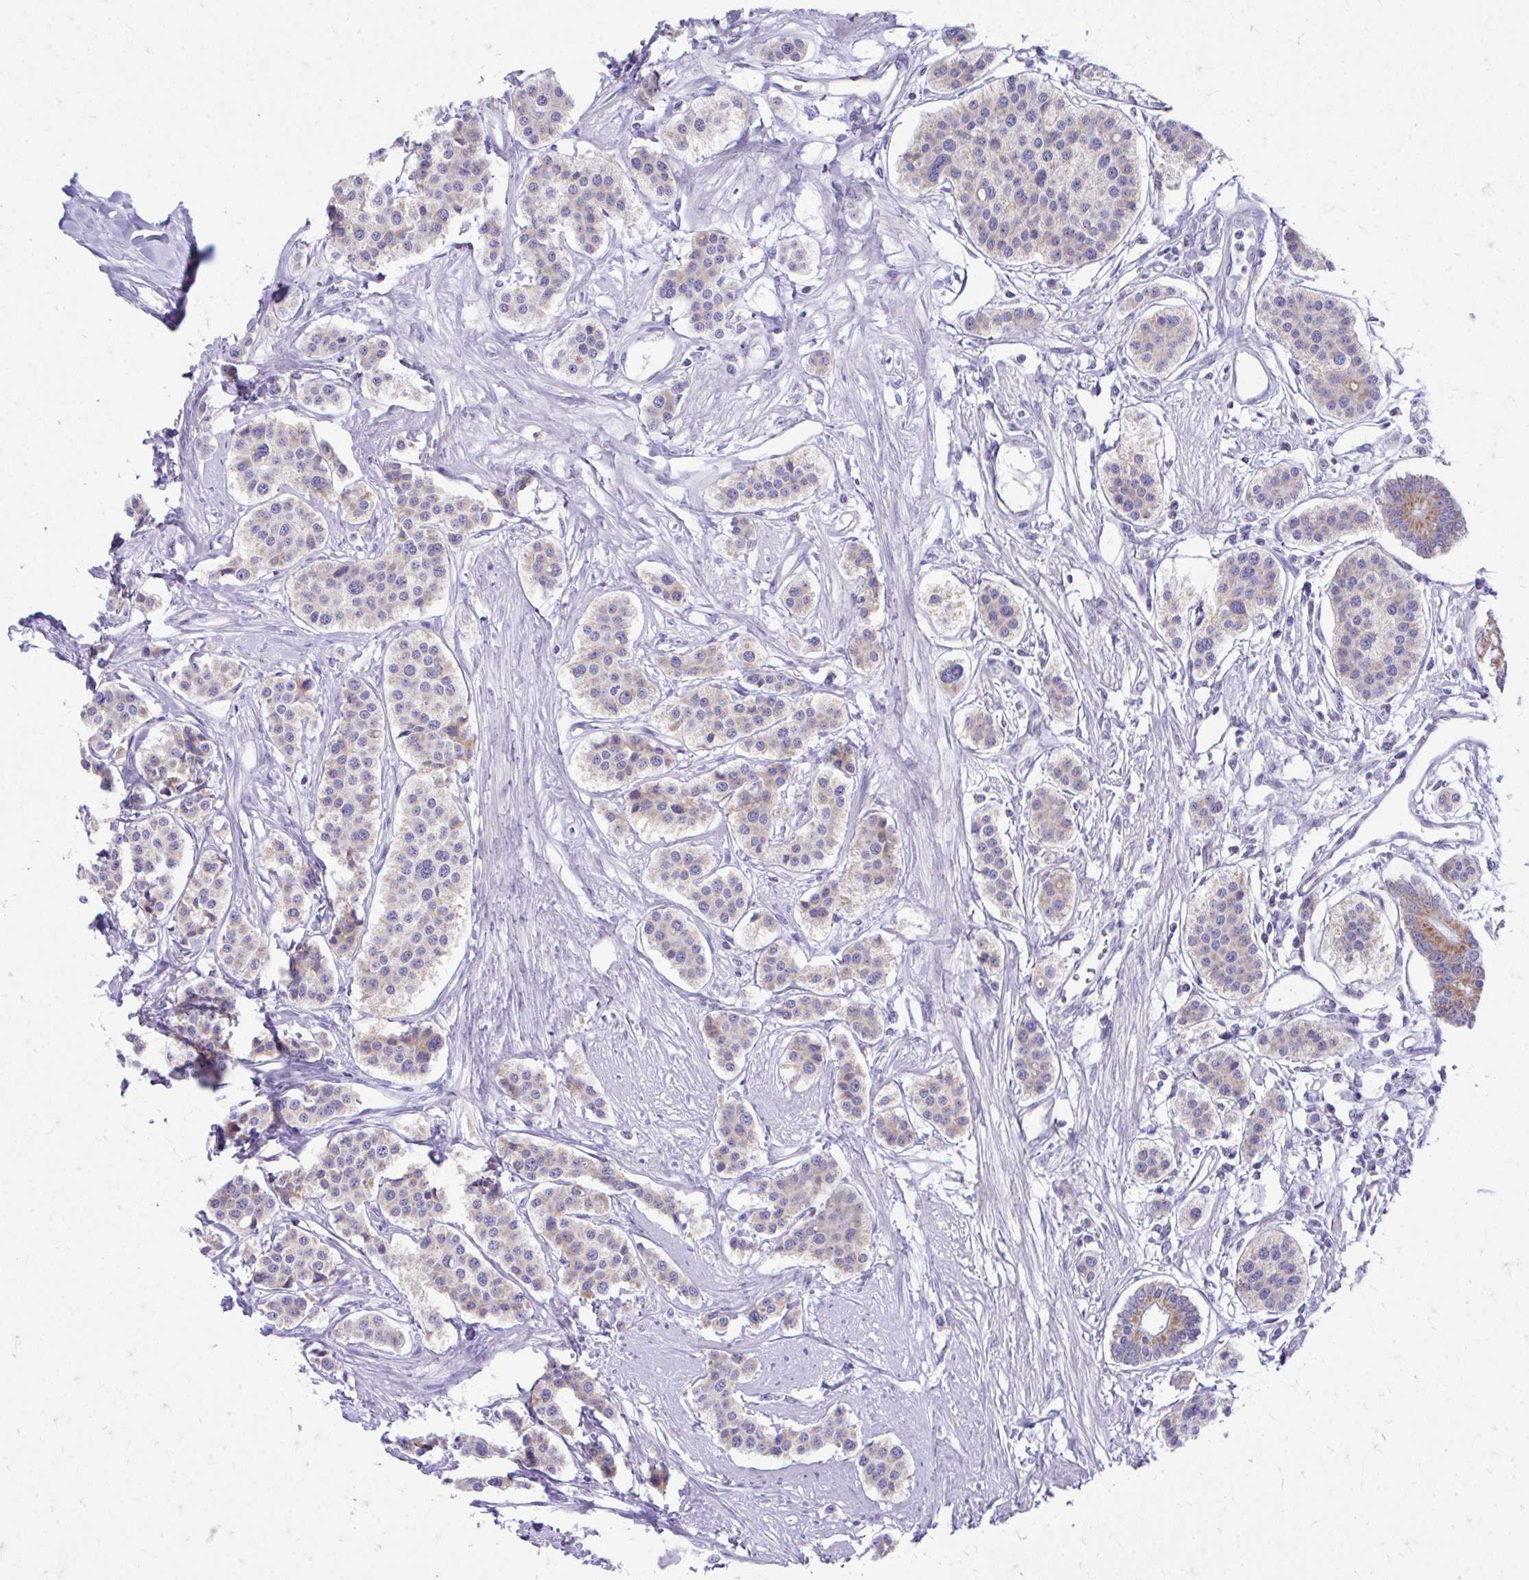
{"staining": {"intensity": "weak", "quantity": "25%-75%", "location": "cytoplasmic/membranous"}, "tissue": "carcinoid", "cell_type": "Tumor cells", "image_type": "cancer", "snomed": [{"axis": "morphology", "description": "Carcinoid, malignant, NOS"}, {"axis": "topography", "description": "Small intestine"}], "caption": "Weak cytoplasmic/membranous protein expression is seen in about 25%-75% of tumor cells in malignant carcinoid. (brown staining indicates protein expression, while blue staining denotes nuclei).", "gene": "MRPL19", "patient": {"sex": "male", "age": 60}}